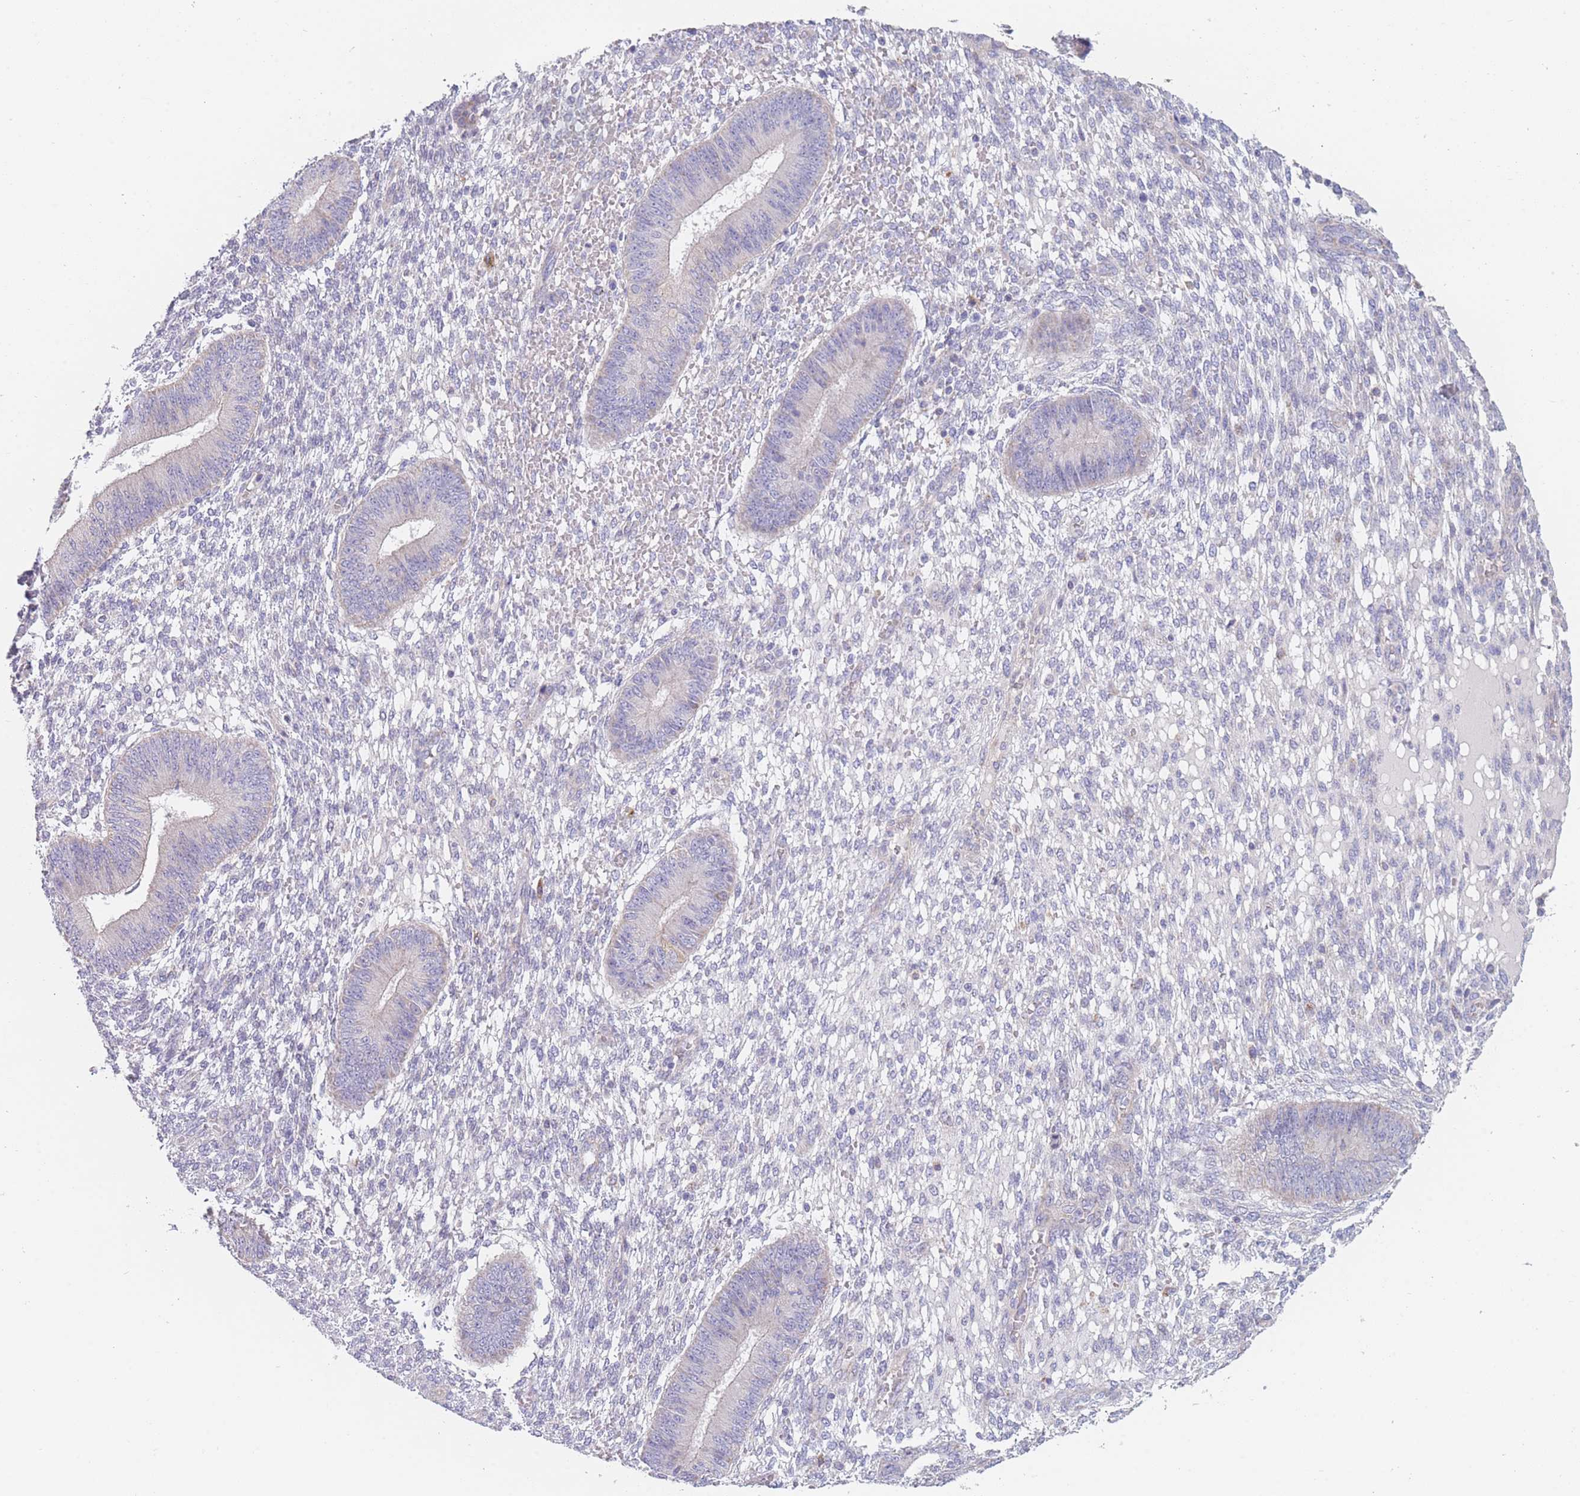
{"staining": {"intensity": "negative", "quantity": "none", "location": "none"}, "tissue": "endometrium", "cell_type": "Cells in endometrial stroma", "image_type": "normal", "snomed": [{"axis": "morphology", "description": "Normal tissue, NOS"}, {"axis": "topography", "description": "Endometrium"}], "caption": "DAB (3,3'-diaminobenzidine) immunohistochemical staining of benign endometrium reveals no significant staining in cells in endometrial stroma. (IHC, brightfield microscopy, high magnification).", "gene": "SMPD4", "patient": {"sex": "female", "age": 49}}